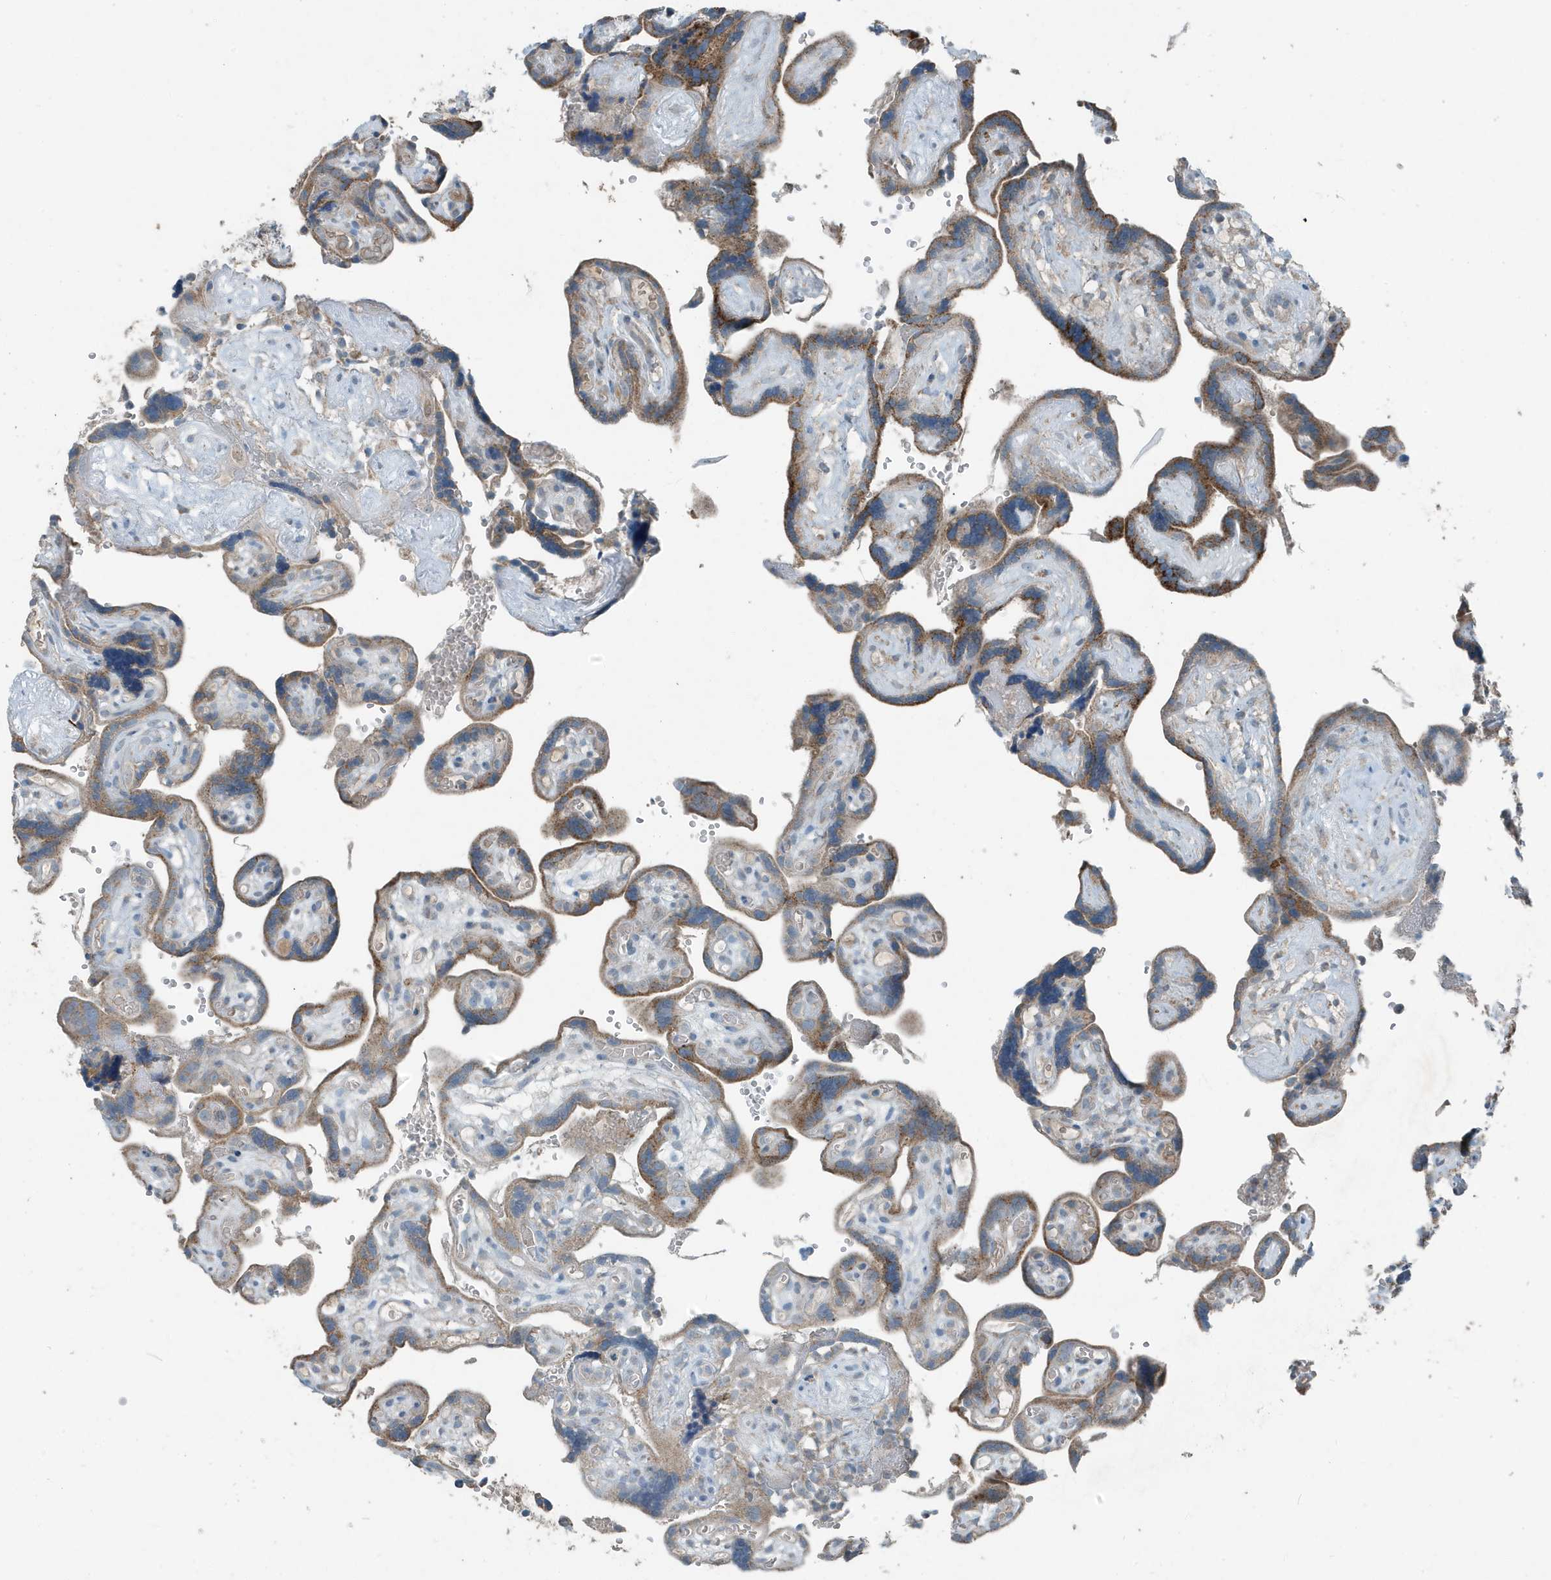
{"staining": {"intensity": "weak", "quantity": ">75%", "location": "cytoplasmic/membranous"}, "tissue": "placenta", "cell_type": "Decidual cells", "image_type": "normal", "snomed": [{"axis": "morphology", "description": "Normal tissue, NOS"}, {"axis": "topography", "description": "Placenta"}], "caption": "Brown immunohistochemical staining in benign human placenta reveals weak cytoplasmic/membranous expression in approximately >75% of decidual cells. (Brightfield microscopy of DAB IHC at high magnification).", "gene": "MT", "patient": {"sex": "female", "age": 30}}